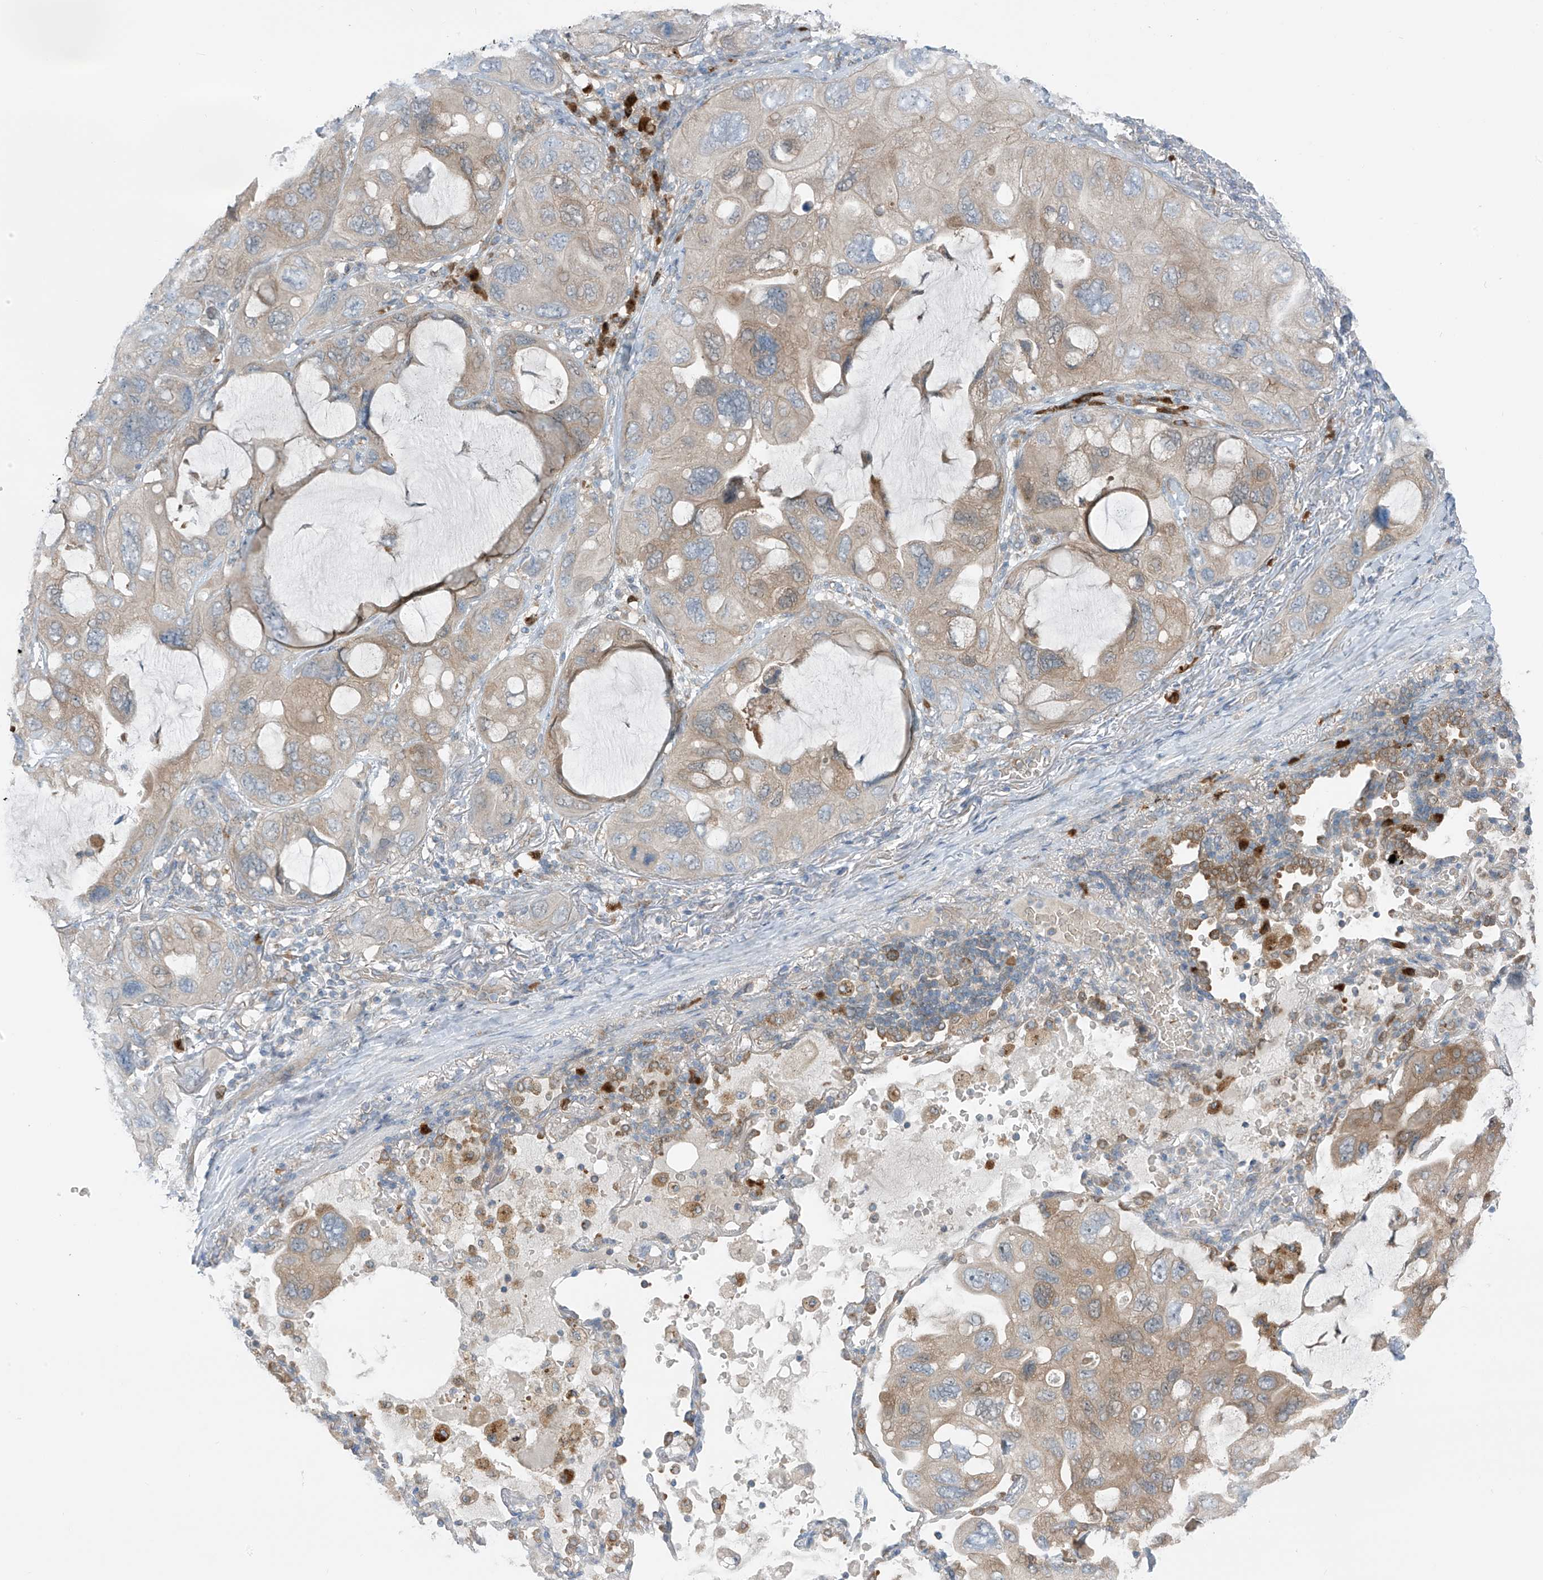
{"staining": {"intensity": "moderate", "quantity": "<25%", "location": "cytoplasmic/membranous"}, "tissue": "lung cancer", "cell_type": "Tumor cells", "image_type": "cancer", "snomed": [{"axis": "morphology", "description": "Squamous cell carcinoma, NOS"}, {"axis": "topography", "description": "Lung"}], "caption": "Protein staining of lung cancer tissue reveals moderate cytoplasmic/membranous expression in approximately <25% of tumor cells.", "gene": "SLC12A6", "patient": {"sex": "female", "age": 73}}